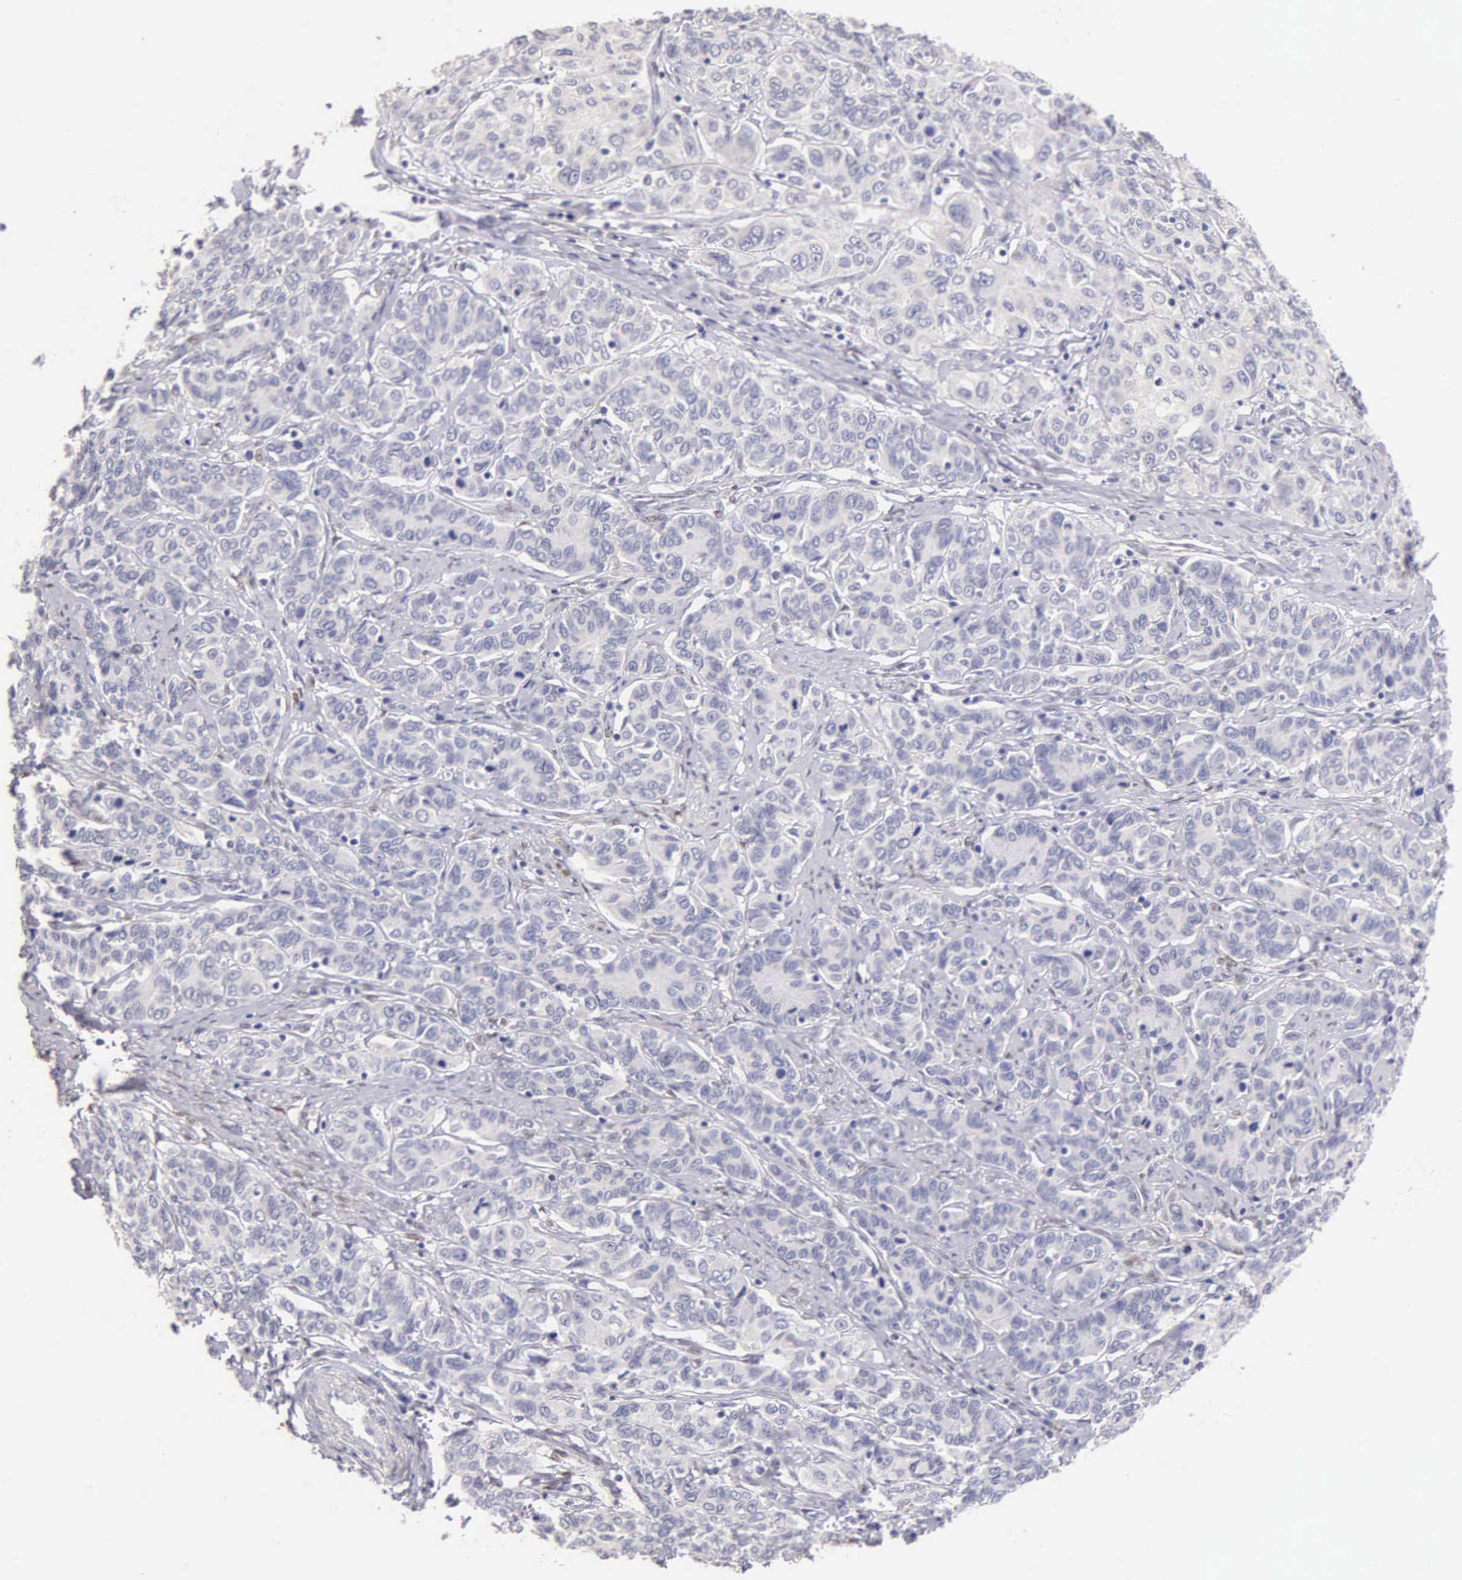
{"staining": {"intensity": "negative", "quantity": "none", "location": "none"}, "tissue": "cervical cancer", "cell_type": "Tumor cells", "image_type": "cancer", "snomed": [{"axis": "morphology", "description": "Squamous cell carcinoma, NOS"}, {"axis": "topography", "description": "Cervix"}], "caption": "Immunohistochemistry (IHC) of squamous cell carcinoma (cervical) displays no expression in tumor cells. The staining is performed using DAB brown chromogen with nuclei counter-stained in using hematoxylin.", "gene": "ESR1", "patient": {"sex": "female", "age": 38}}